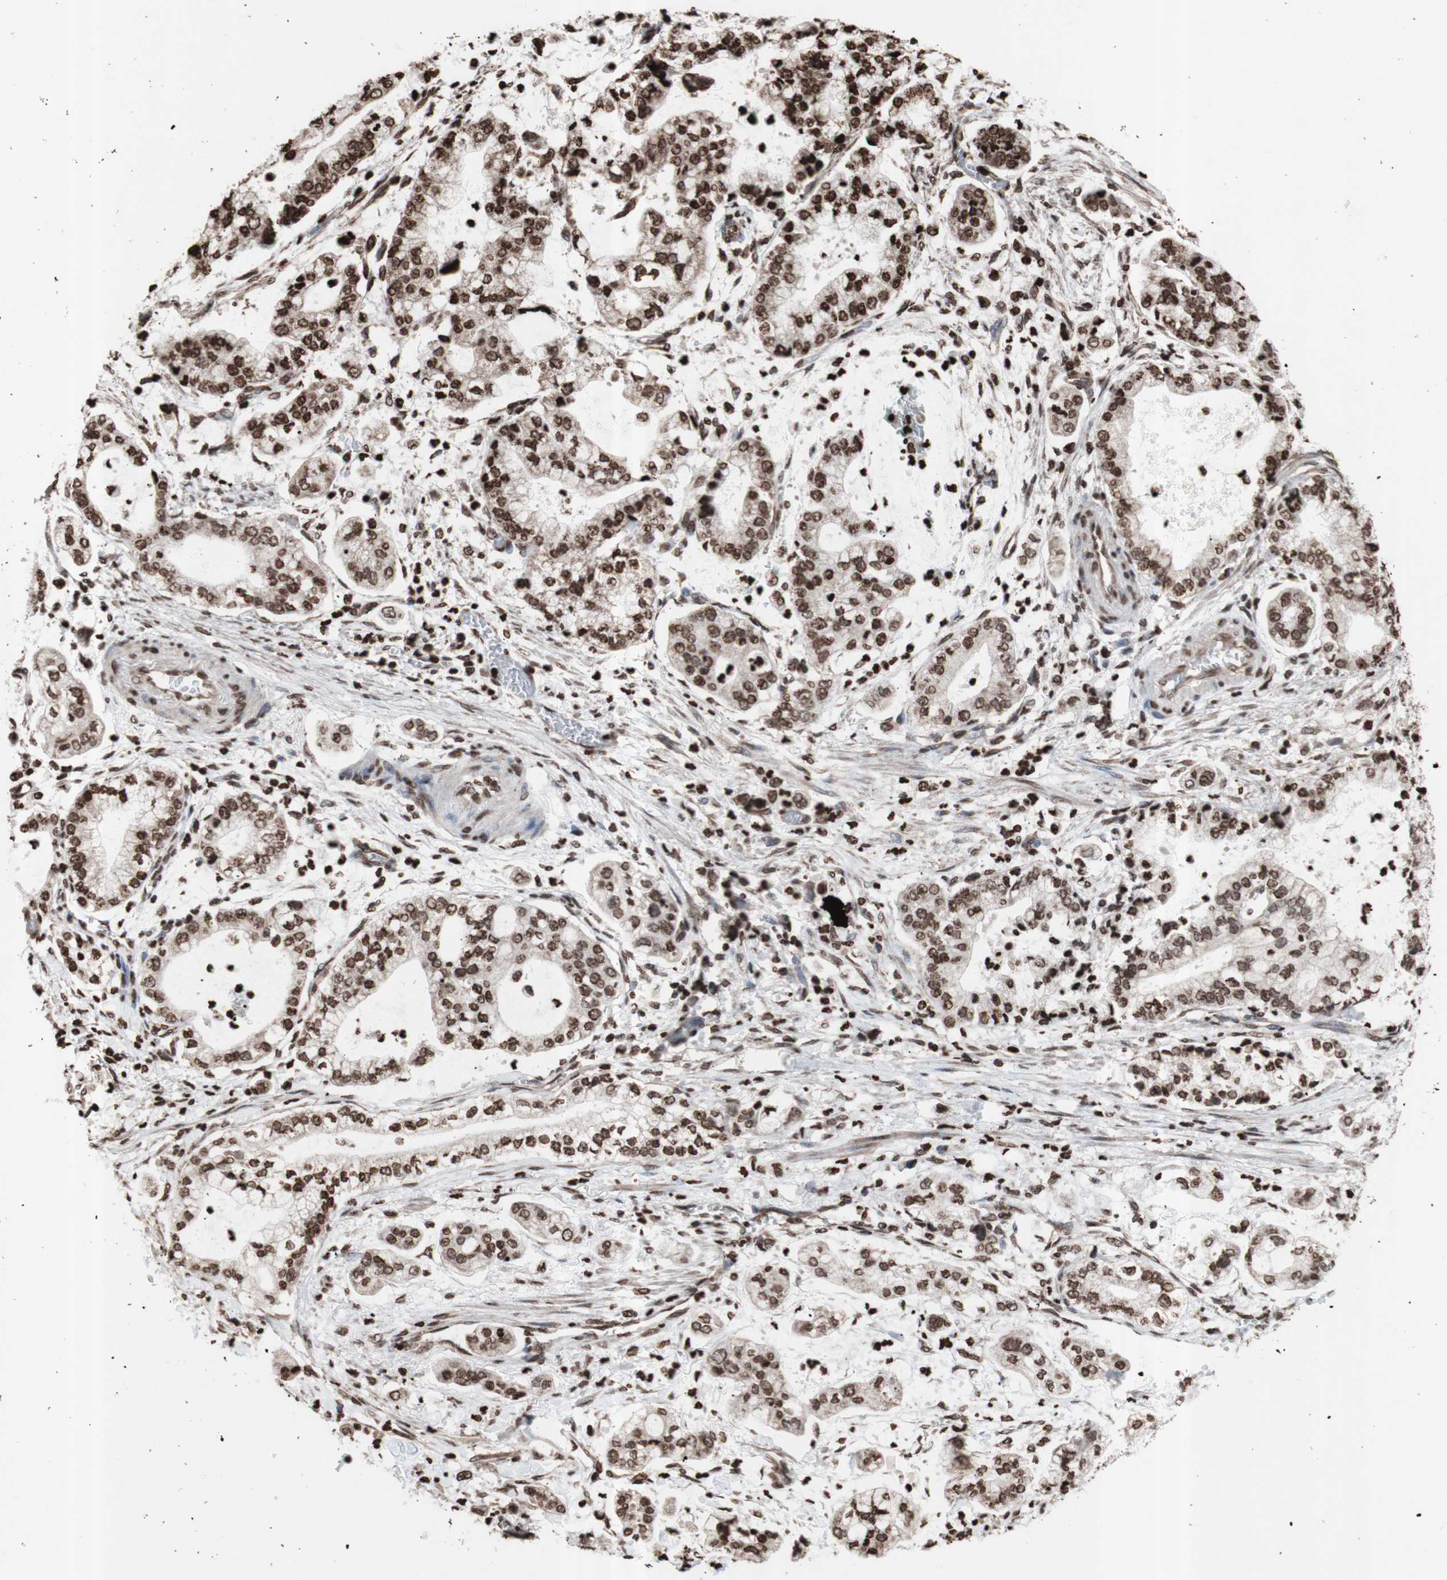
{"staining": {"intensity": "moderate", "quantity": ">75%", "location": "nuclear"}, "tissue": "stomach cancer", "cell_type": "Tumor cells", "image_type": "cancer", "snomed": [{"axis": "morphology", "description": "Adenocarcinoma, NOS"}, {"axis": "topography", "description": "Stomach"}], "caption": "Immunohistochemistry (IHC) of stomach cancer (adenocarcinoma) exhibits medium levels of moderate nuclear expression in approximately >75% of tumor cells. Using DAB (brown) and hematoxylin (blue) stains, captured at high magnification using brightfield microscopy.", "gene": "SNAI2", "patient": {"sex": "male", "age": 76}}